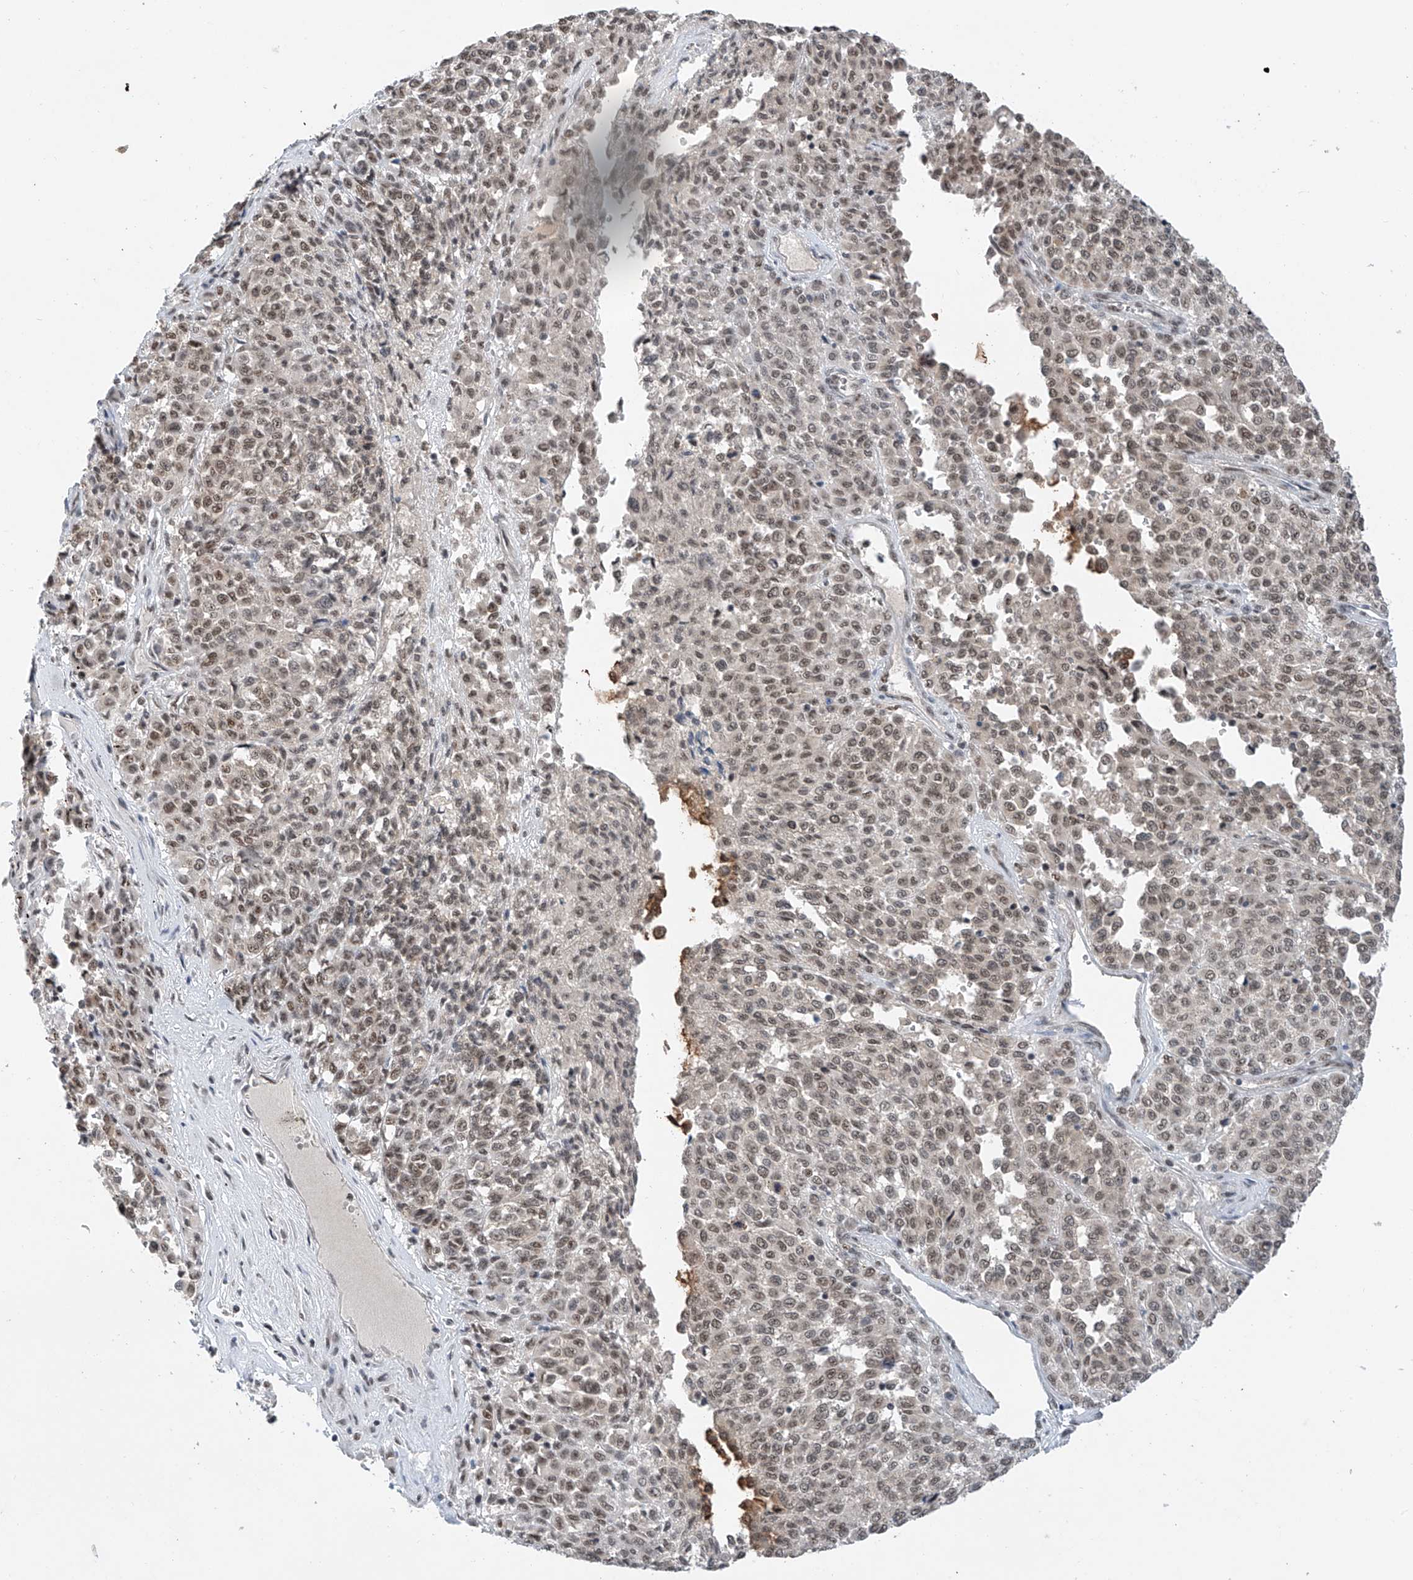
{"staining": {"intensity": "moderate", "quantity": ">75%", "location": "nuclear"}, "tissue": "melanoma", "cell_type": "Tumor cells", "image_type": "cancer", "snomed": [{"axis": "morphology", "description": "Malignant melanoma, Metastatic site"}, {"axis": "topography", "description": "Pancreas"}], "caption": "Immunohistochemistry (DAB (3,3'-diaminobenzidine)) staining of human malignant melanoma (metastatic site) shows moderate nuclear protein expression in about >75% of tumor cells.", "gene": "RPAIN", "patient": {"sex": "female", "age": 30}}